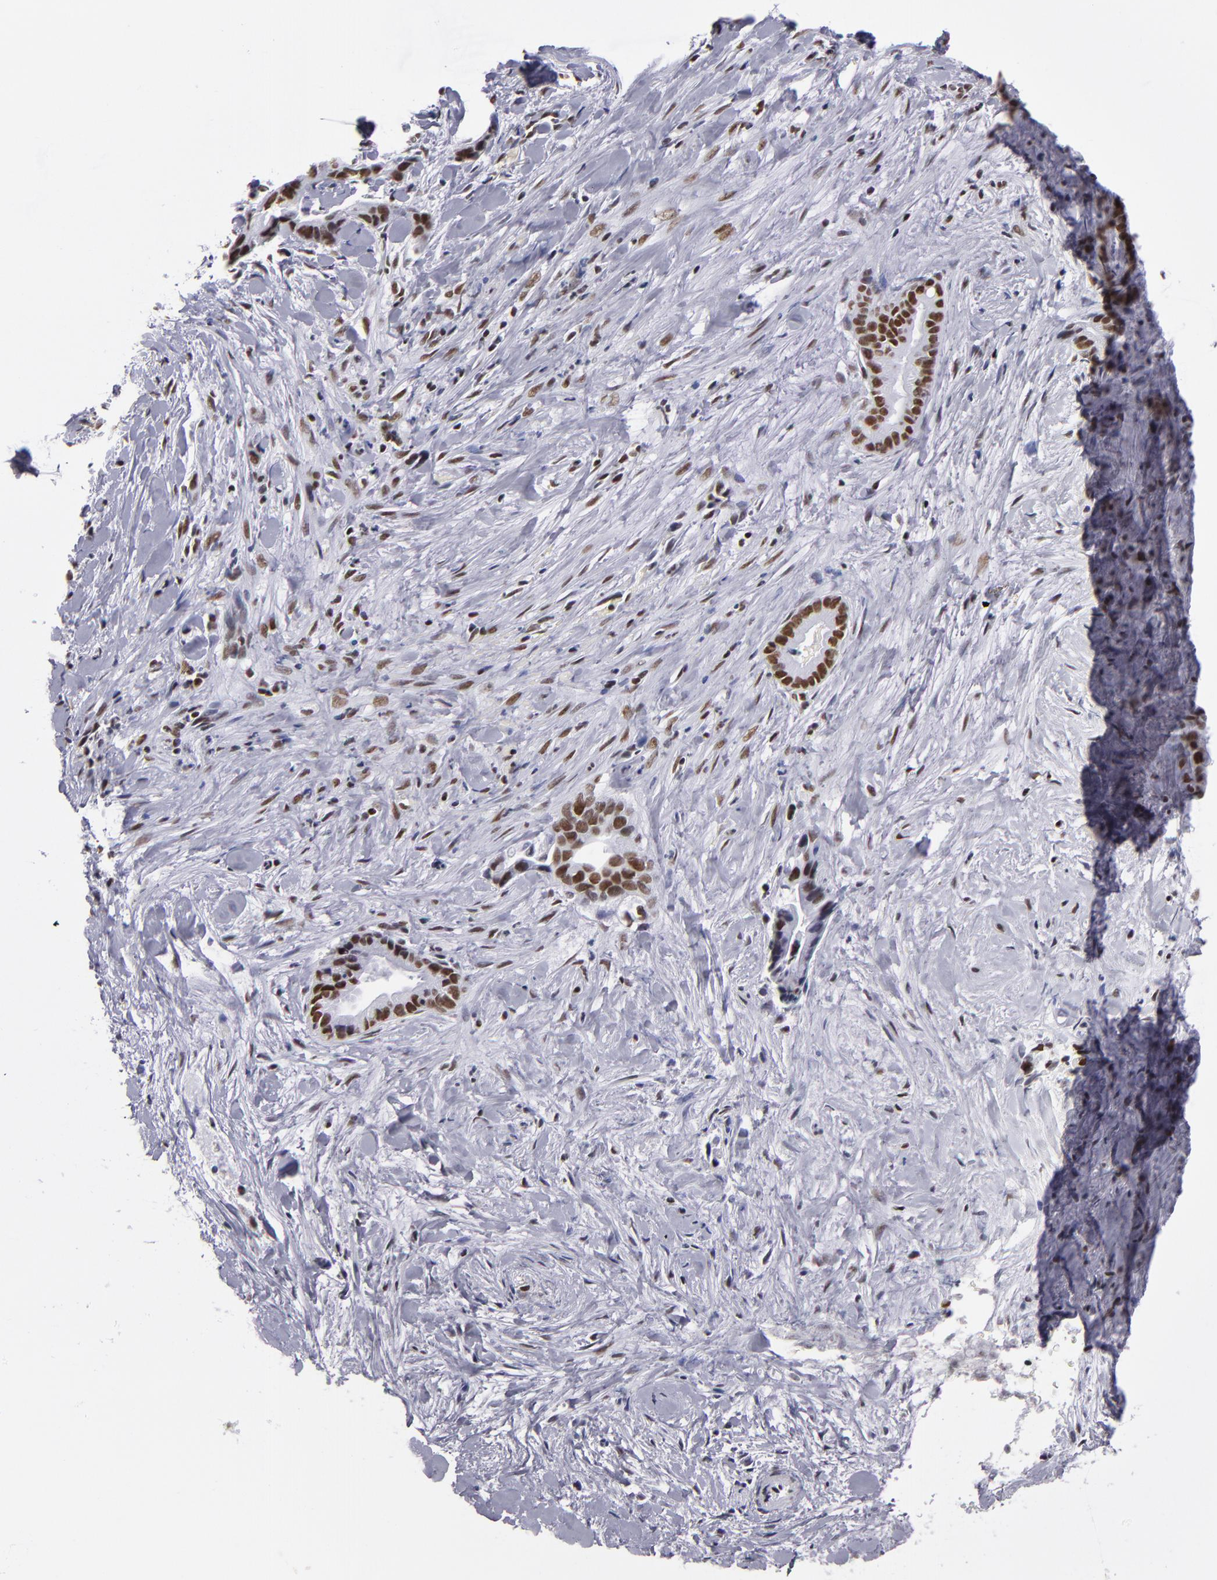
{"staining": {"intensity": "strong", "quantity": ">75%", "location": "nuclear"}, "tissue": "liver cancer", "cell_type": "Tumor cells", "image_type": "cancer", "snomed": [{"axis": "morphology", "description": "Cholangiocarcinoma"}, {"axis": "topography", "description": "Liver"}], "caption": "Immunohistochemical staining of human liver cancer reveals high levels of strong nuclear expression in approximately >75% of tumor cells.", "gene": "TERF2", "patient": {"sex": "female", "age": 55}}